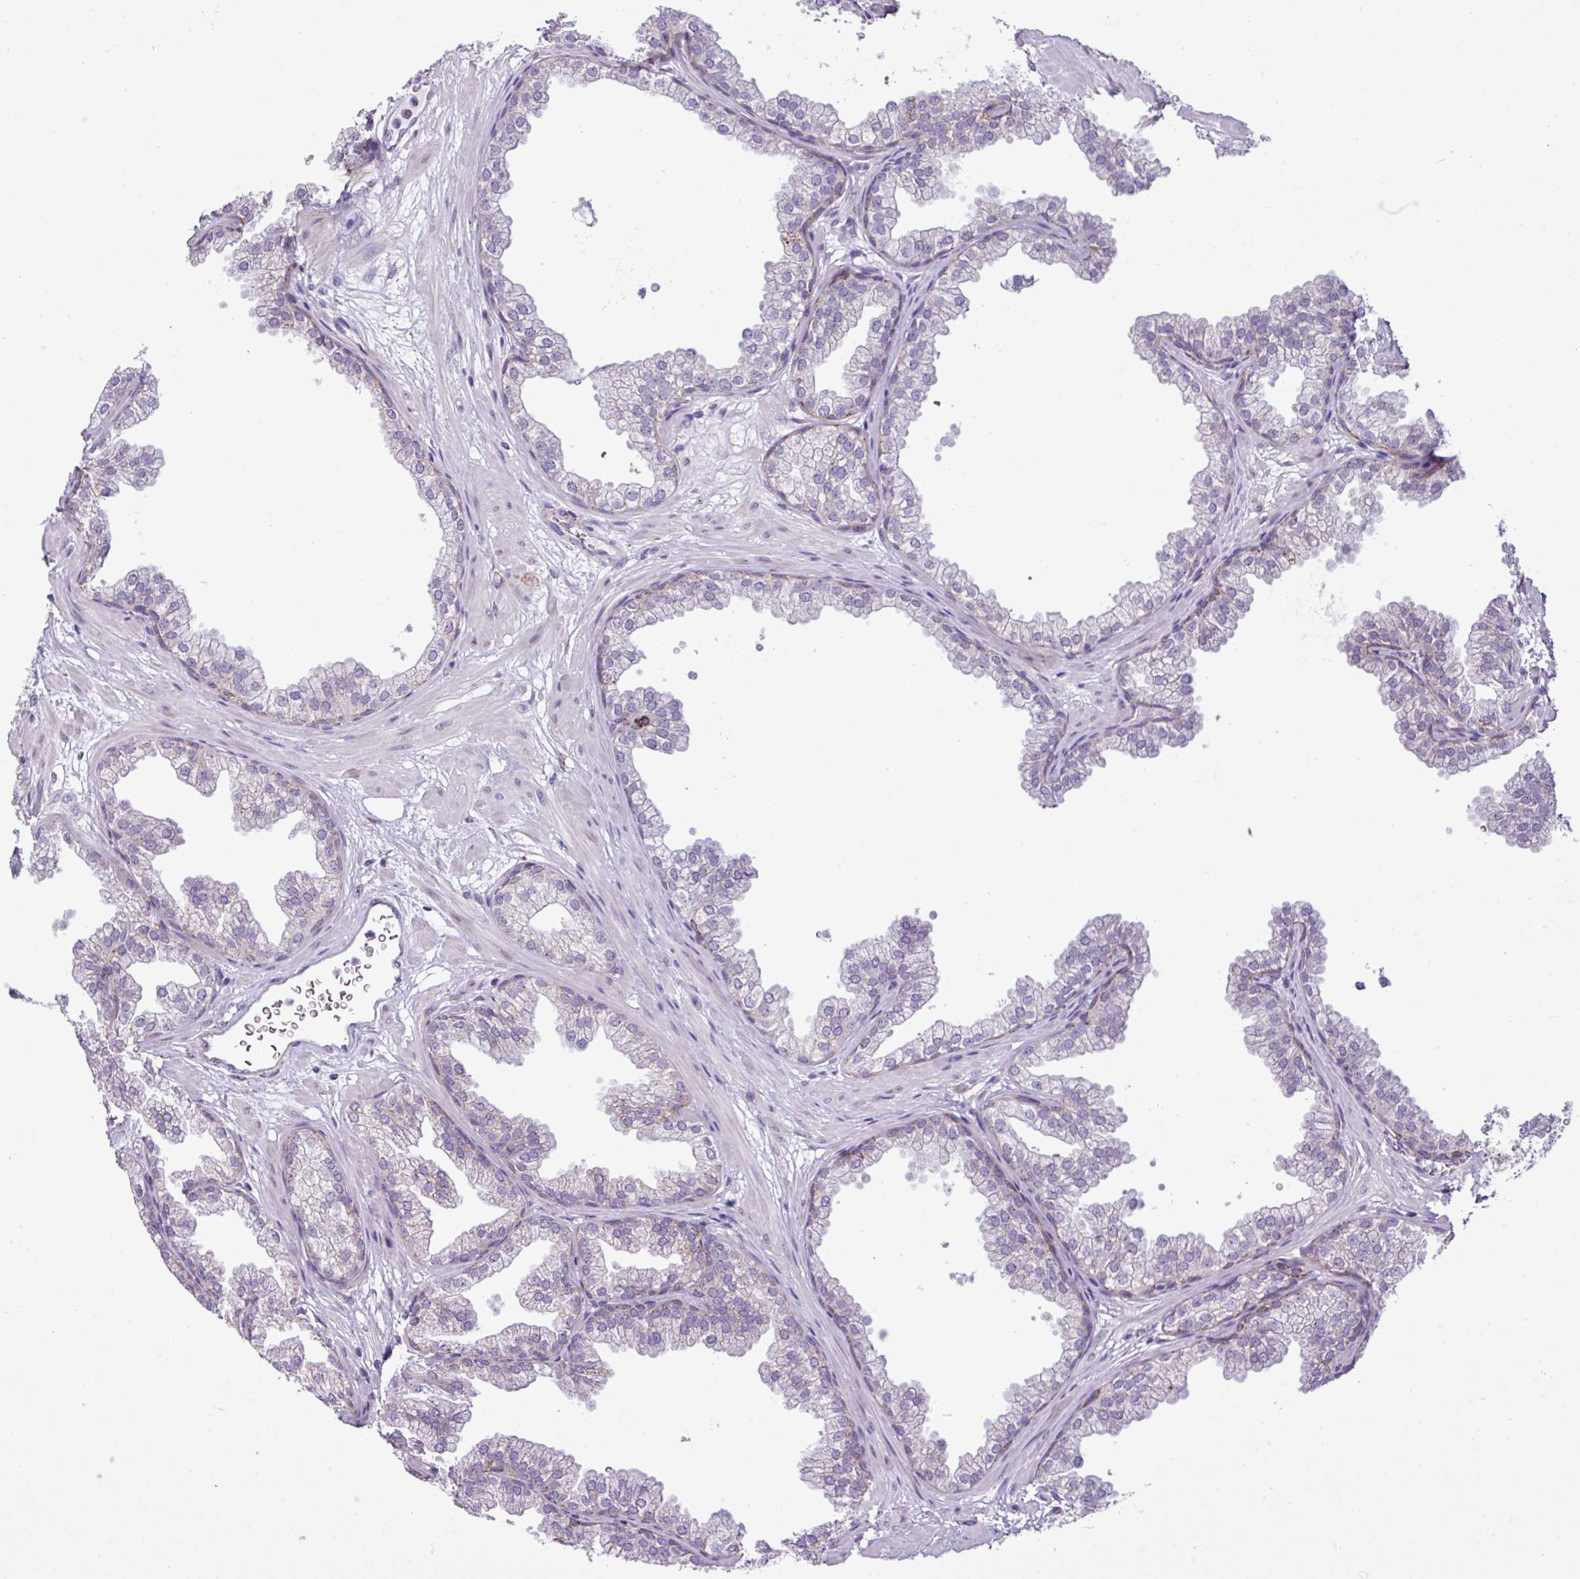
{"staining": {"intensity": "weak", "quantity": "25%-75%", "location": "cytoplasmic/membranous"}, "tissue": "prostate", "cell_type": "Glandular cells", "image_type": "normal", "snomed": [{"axis": "morphology", "description": "Normal tissue, NOS"}, {"axis": "topography", "description": "Prostate"}], "caption": "Glandular cells show weak cytoplasmic/membranous positivity in about 25%-75% of cells in unremarkable prostate.", "gene": "SGPP1", "patient": {"sex": "male", "age": 37}}